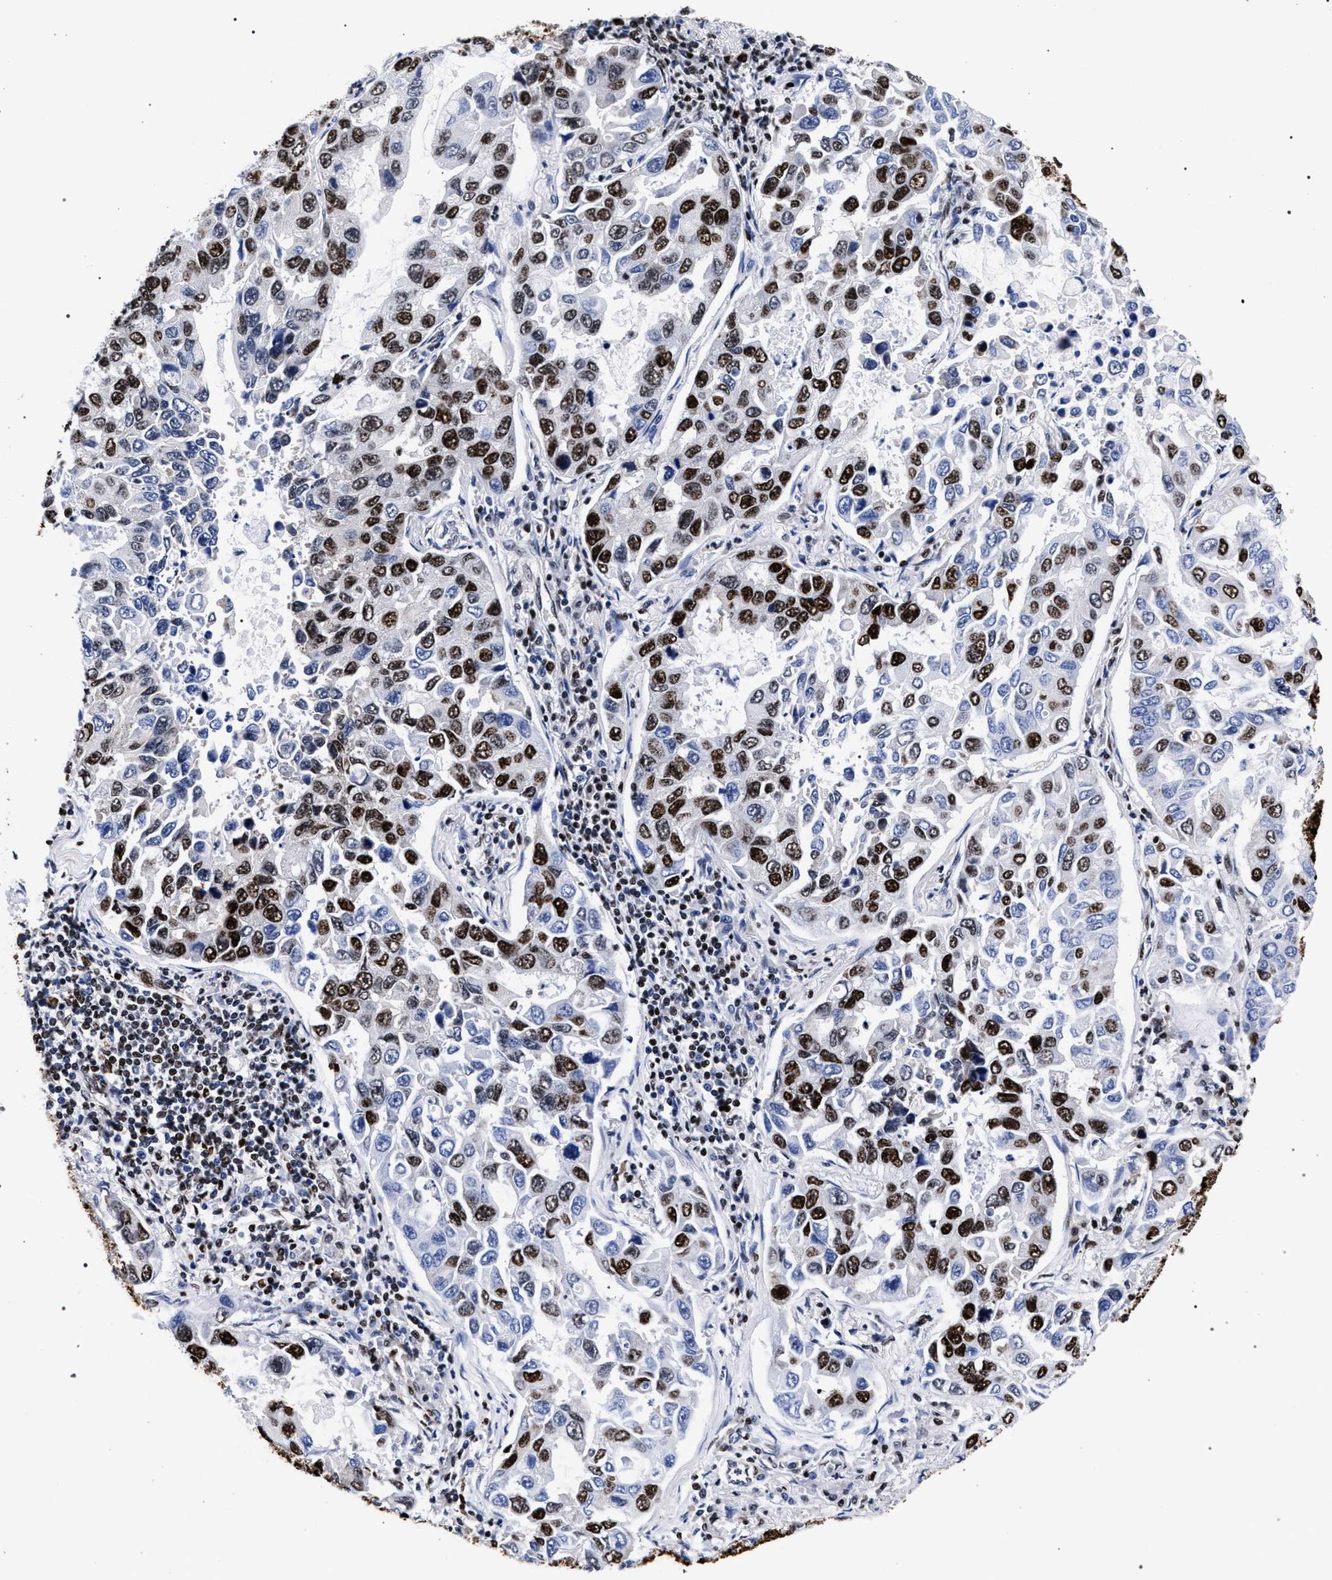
{"staining": {"intensity": "strong", "quantity": "25%-75%", "location": "cytoplasmic/membranous,nuclear"}, "tissue": "lung cancer", "cell_type": "Tumor cells", "image_type": "cancer", "snomed": [{"axis": "morphology", "description": "Adenocarcinoma, NOS"}, {"axis": "topography", "description": "Lung"}], "caption": "Immunohistochemical staining of human adenocarcinoma (lung) shows high levels of strong cytoplasmic/membranous and nuclear staining in about 25%-75% of tumor cells.", "gene": "HNRNPA1", "patient": {"sex": "male", "age": 64}}